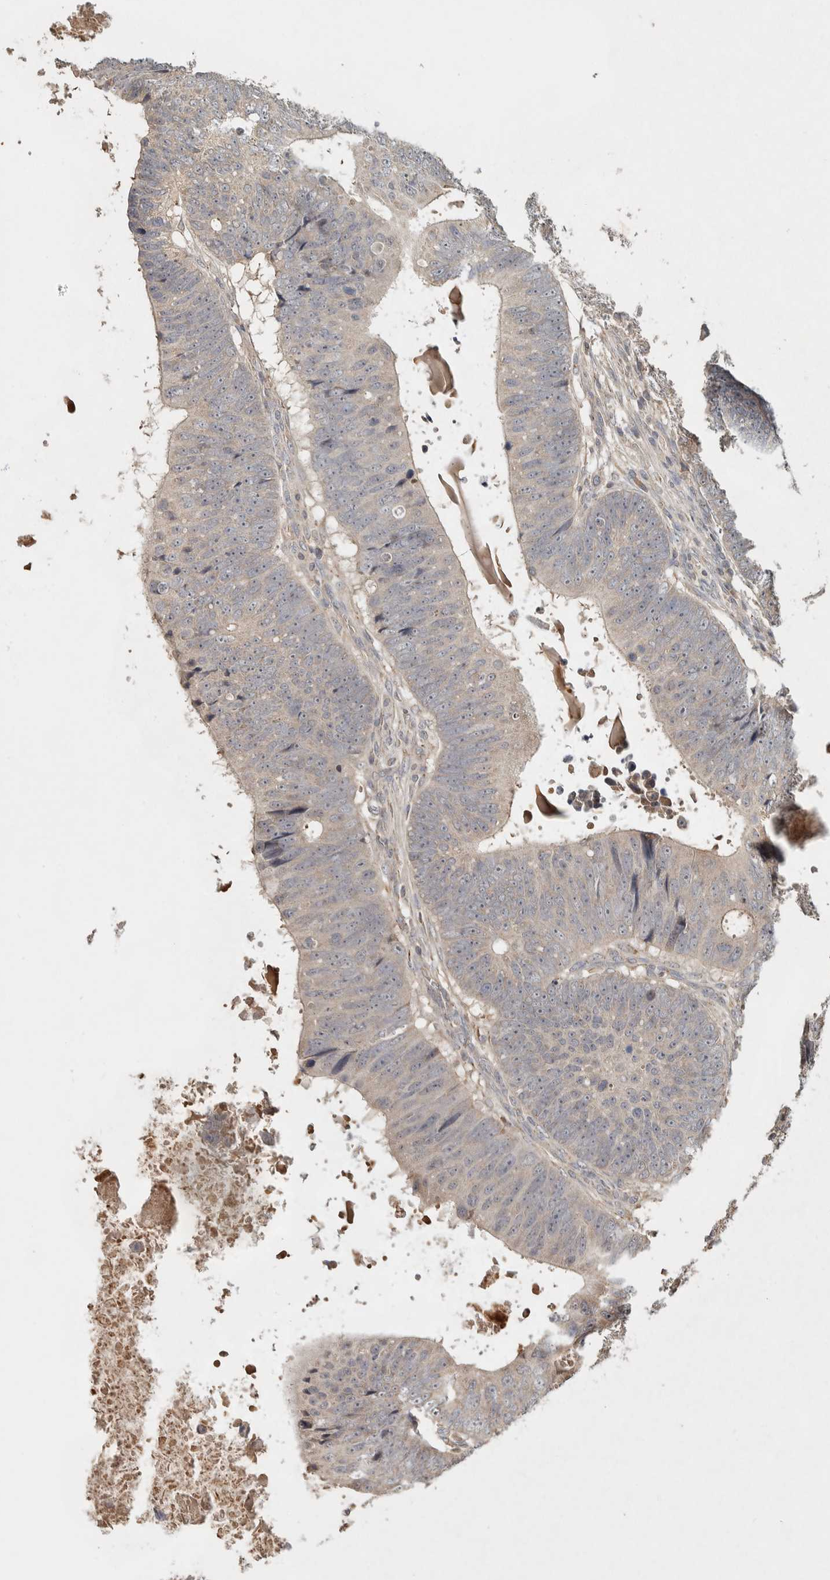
{"staining": {"intensity": "negative", "quantity": "none", "location": "none"}, "tissue": "colorectal cancer", "cell_type": "Tumor cells", "image_type": "cancer", "snomed": [{"axis": "morphology", "description": "Adenocarcinoma, NOS"}, {"axis": "topography", "description": "Colon"}], "caption": "Colorectal adenocarcinoma stained for a protein using immunohistochemistry (IHC) reveals no staining tumor cells.", "gene": "EIF3H", "patient": {"sex": "male", "age": 56}}